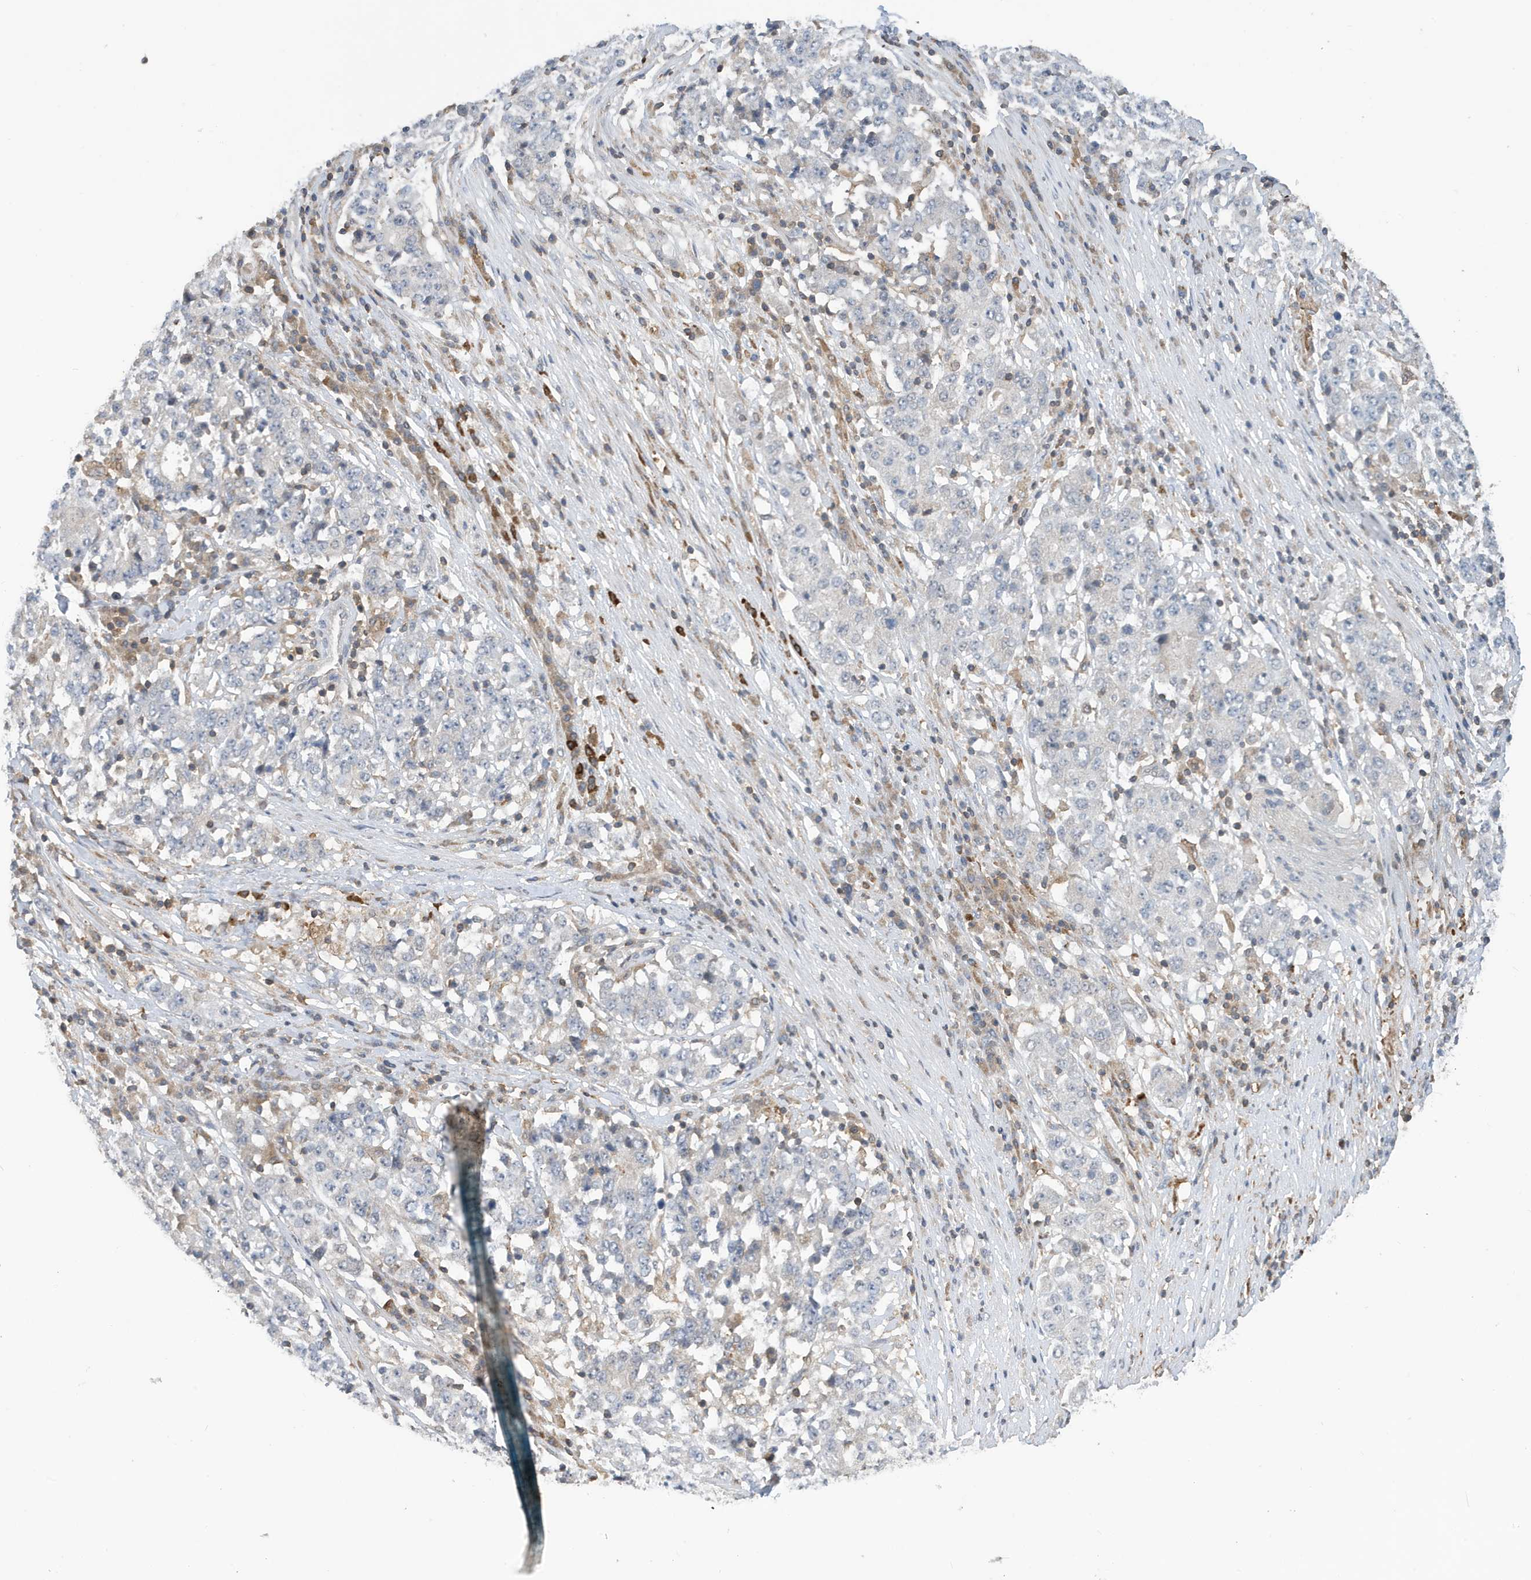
{"staining": {"intensity": "negative", "quantity": "none", "location": "none"}, "tissue": "stomach cancer", "cell_type": "Tumor cells", "image_type": "cancer", "snomed": [{"axis": "morphology", "description": "Adenocarcinoma, NOS"}, {"axis": "topography", "description": "Stomach"}], "caption": "An immunohistochemistry image of stomach cancer is shown. There is no staining in tumor cells of stomach cancer.", "gene": "NSUN3", "patient": {"sex": "male", "age": 59}}